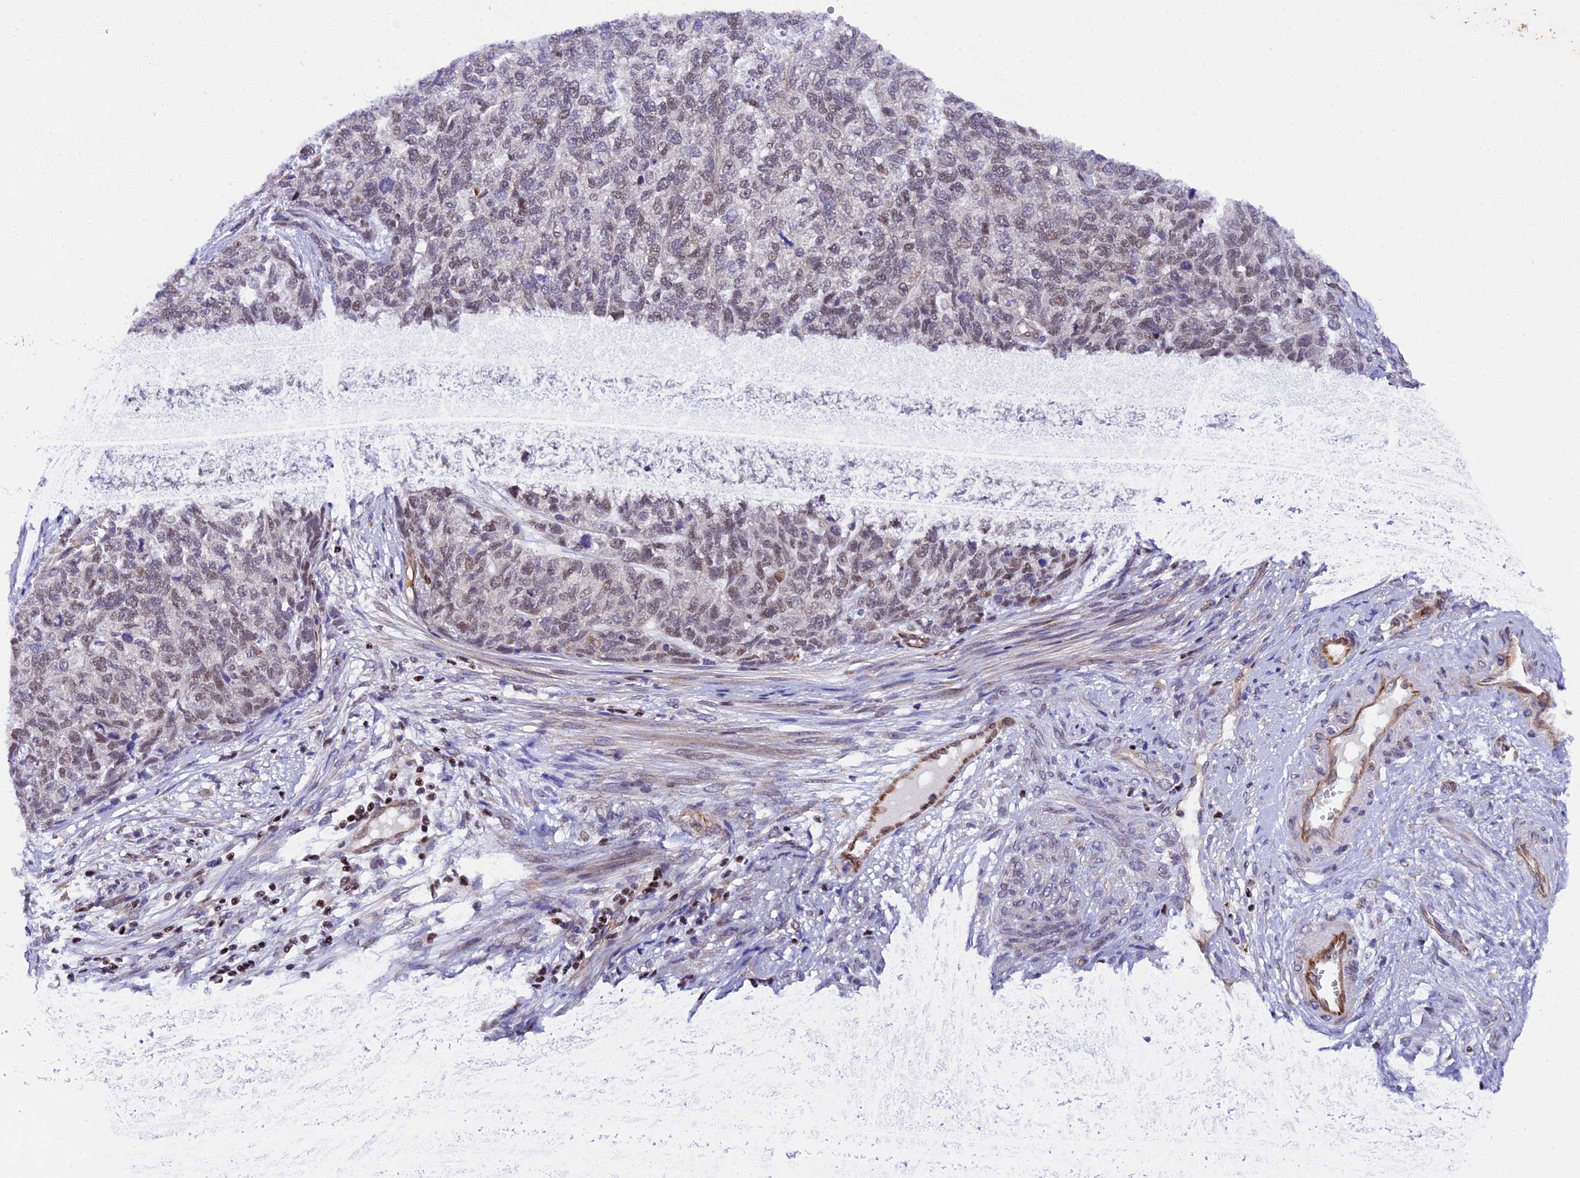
{"staining": {"intensity": "weak", "quantity": "25%-75%", "location": "nuclear"}, "tissue": "cervical cancer", "cell_type": "Tumor cells", "image_type": "cancer", "snomed": [{"axis": "morphology", "description": "Squamous cell carcinoma, NOS"}, {"axis": "topography", "description": "Cervix"}], "caption": "An image showing weak nuclear staining in approximately 25%-75% of tumor cells in cervical cancer (squamous cell carcinoma), as visualized by brown immunohistochemical staining.", "gene": "SP4", "patient": {"sex": "female", "age": 63}}